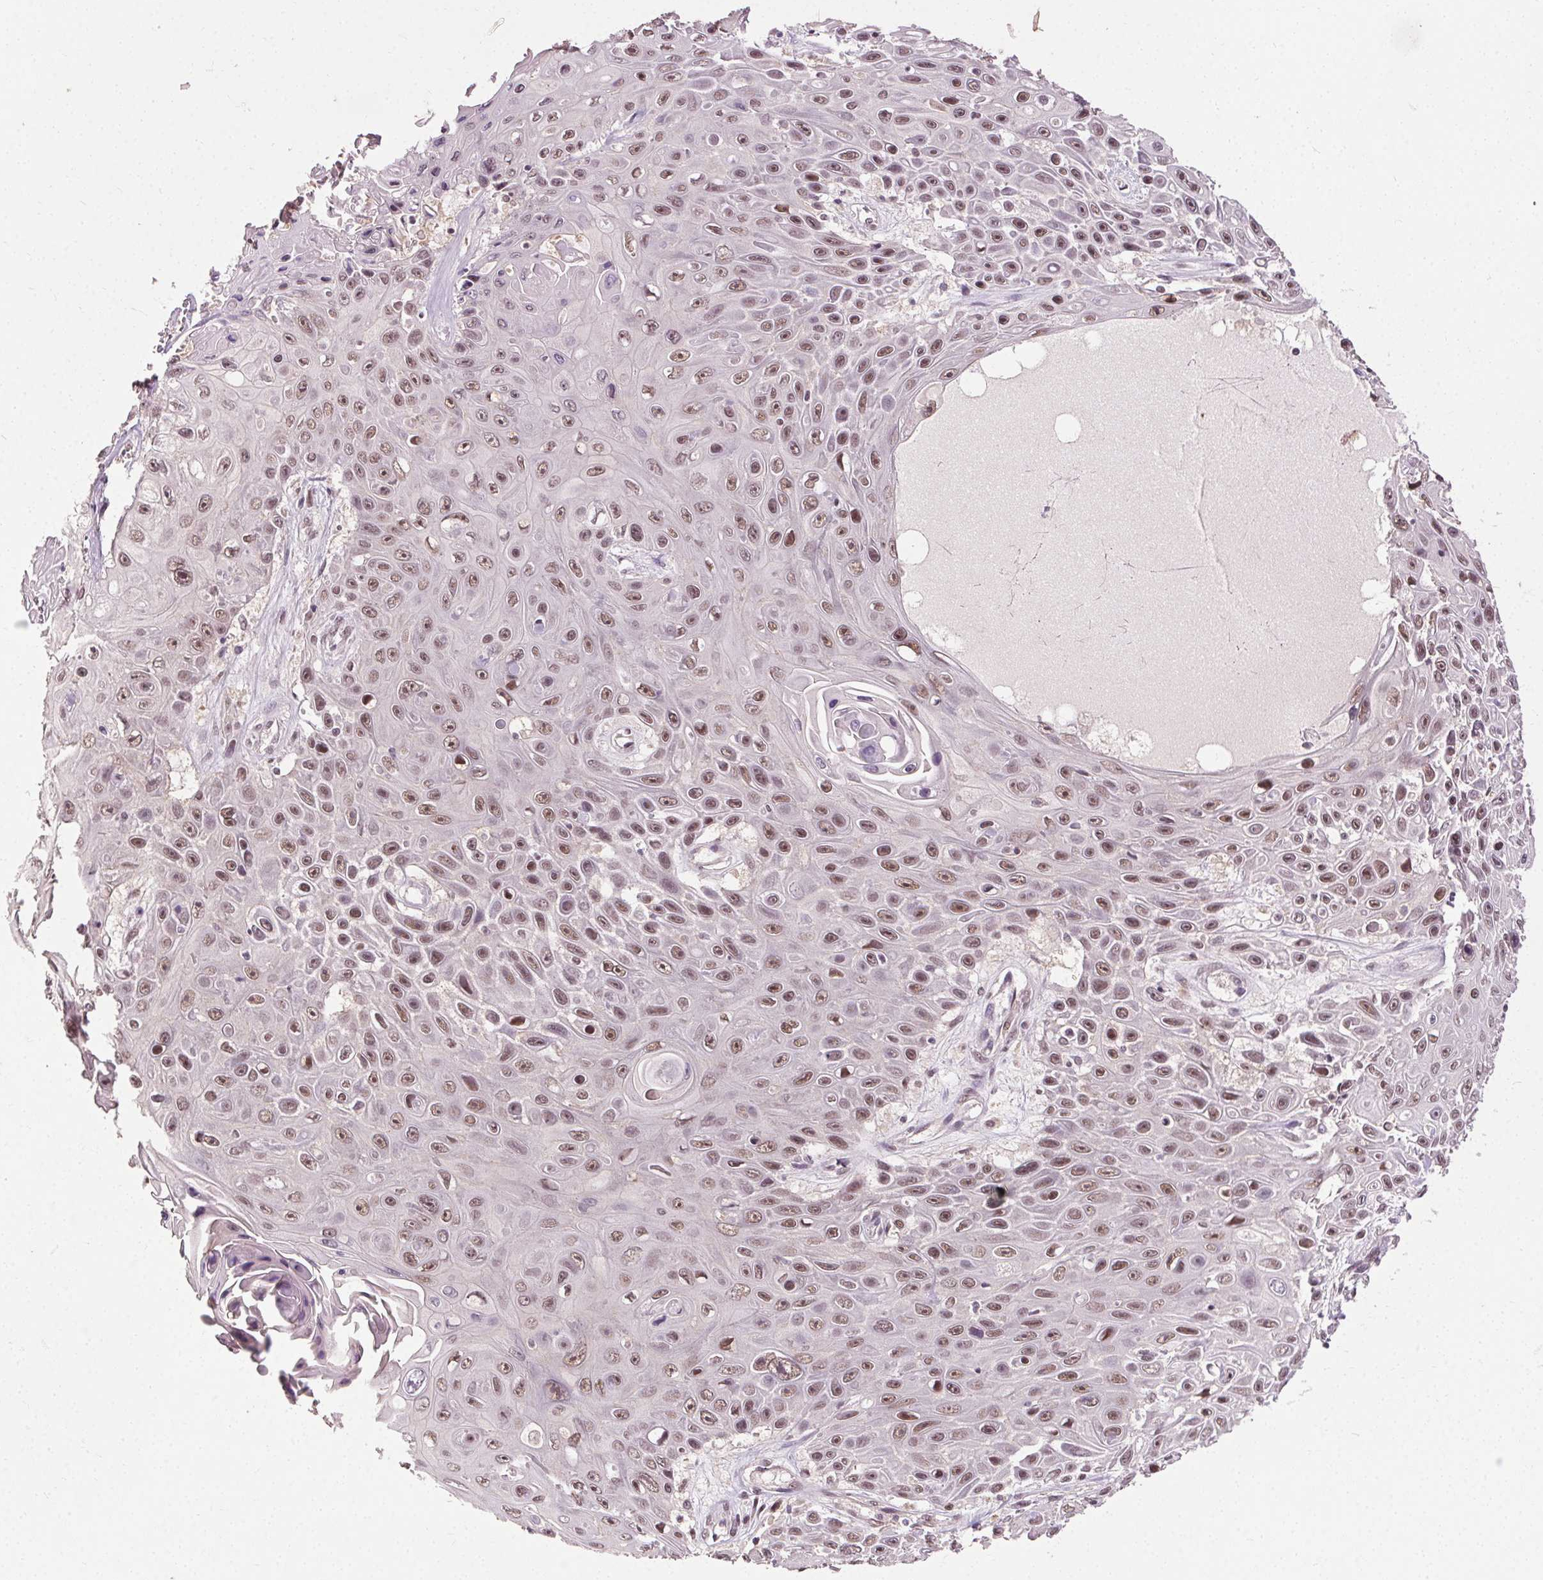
{"staining": {"intensity": "moderate", "quantity": ">75%", "location": "nuclear"}, "tissue": "skin cancer", "cell_type": "Tumor cells", "image_type": "cancer", "snomed": [{"axis": "morphology", "description": "Squamous cell carcinoma, NOS"}, {"axis": "topography", "description": "Skin"}], "caption": "Squamous cell carcinoma (skin) was stained to show a protein in brown. There is medium levels of moderate nuclear positivity in about >75% of tumor cells.", "gene": "MED6", "patient": {"sex": "male", "age": 82}}